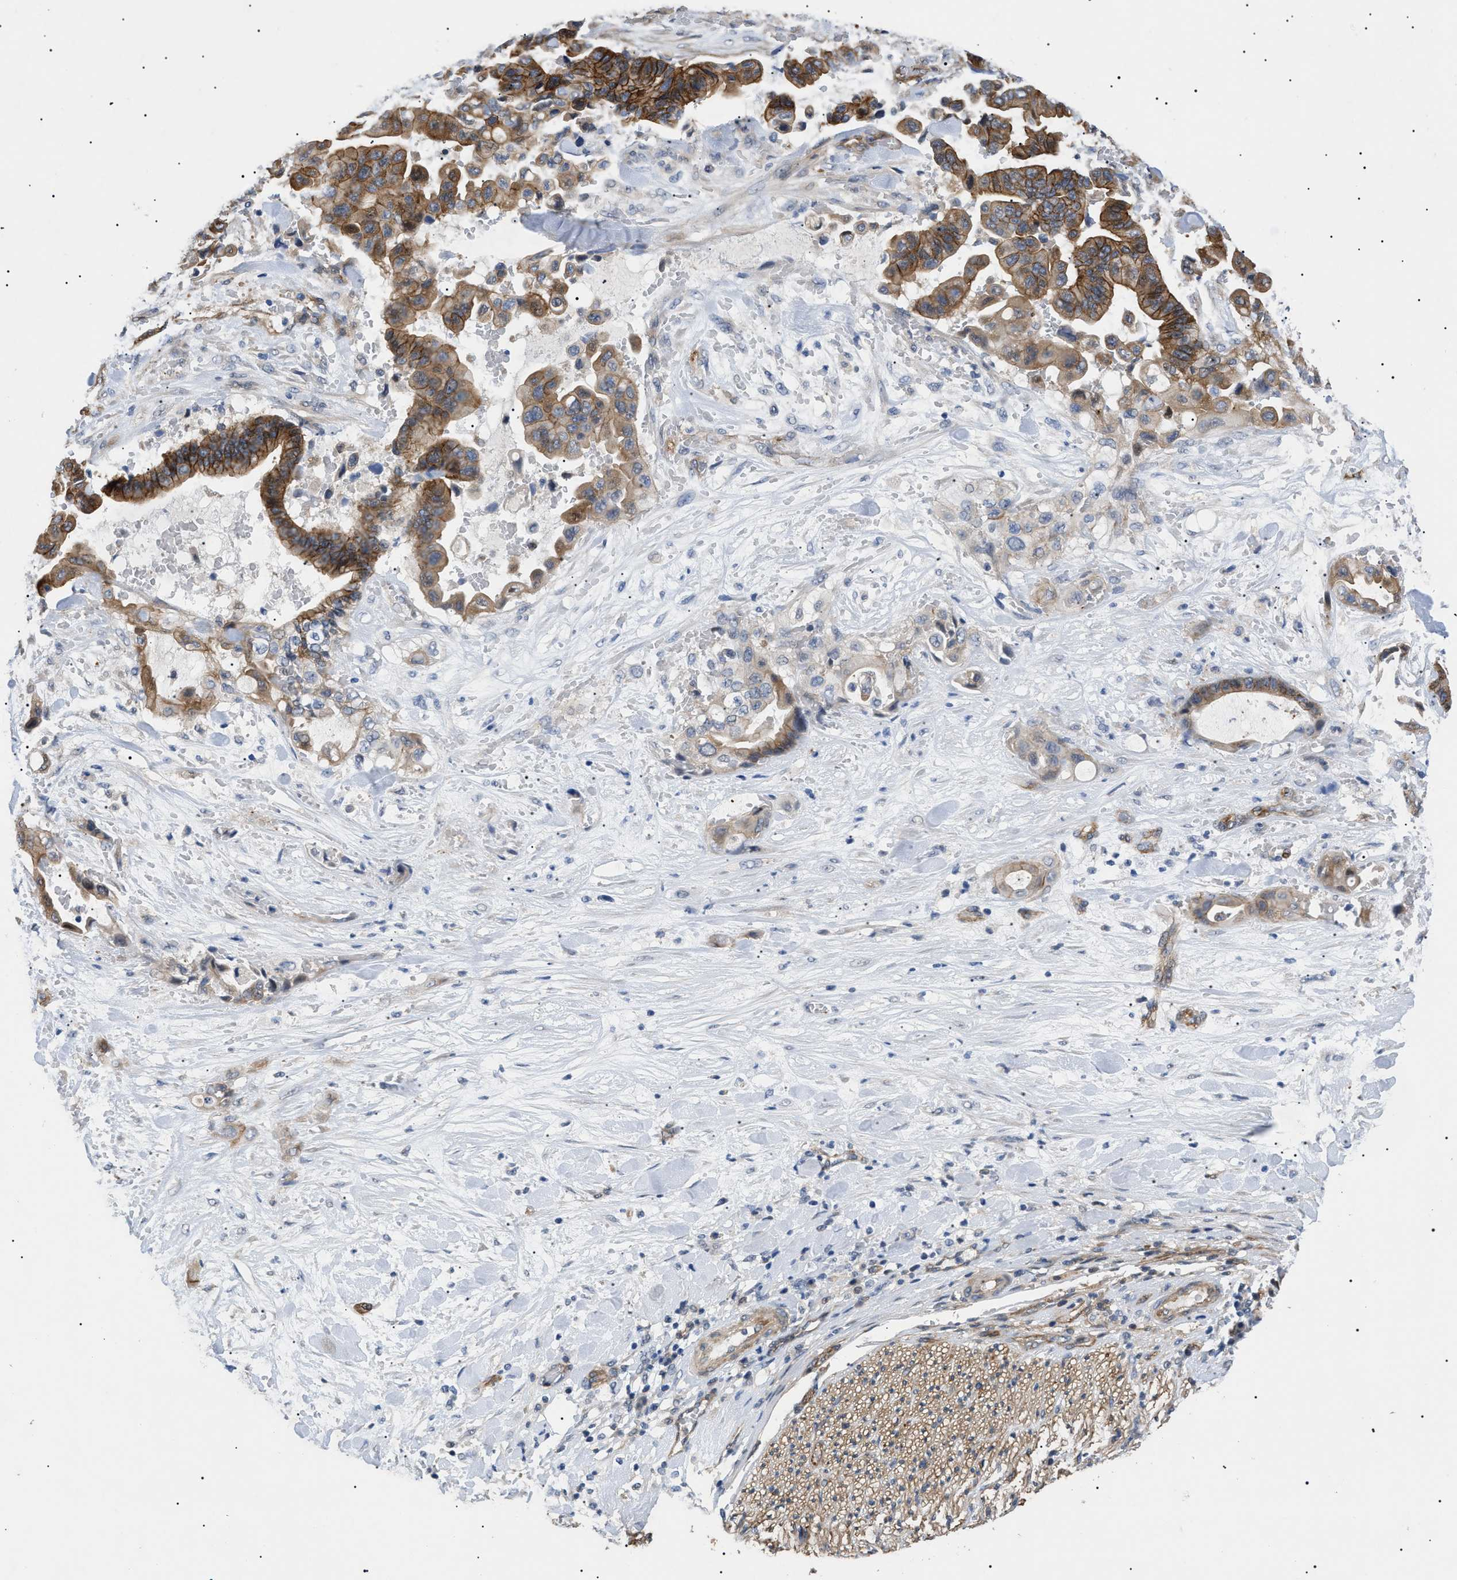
{"staining": {"intensity": "strong", "quantity": ">75%", "location": "cytoplasmic/membranous"}, "tissue": "liver cancer", "cell_type": "Tumor cells", "image_type": "cancer", "snomed": [{"axis": "morphology", "description": "Cholangiocarcinoma"}, {"axis": "topography", "description": "Liver"}], "caption": "A brown stain labels strong cytoplasmic/membranous expression of a protein in human liver cholangiocarcinoma tumor cells.", "gene": "CRCP", "patient": {"sex": "female", "age": 61}}